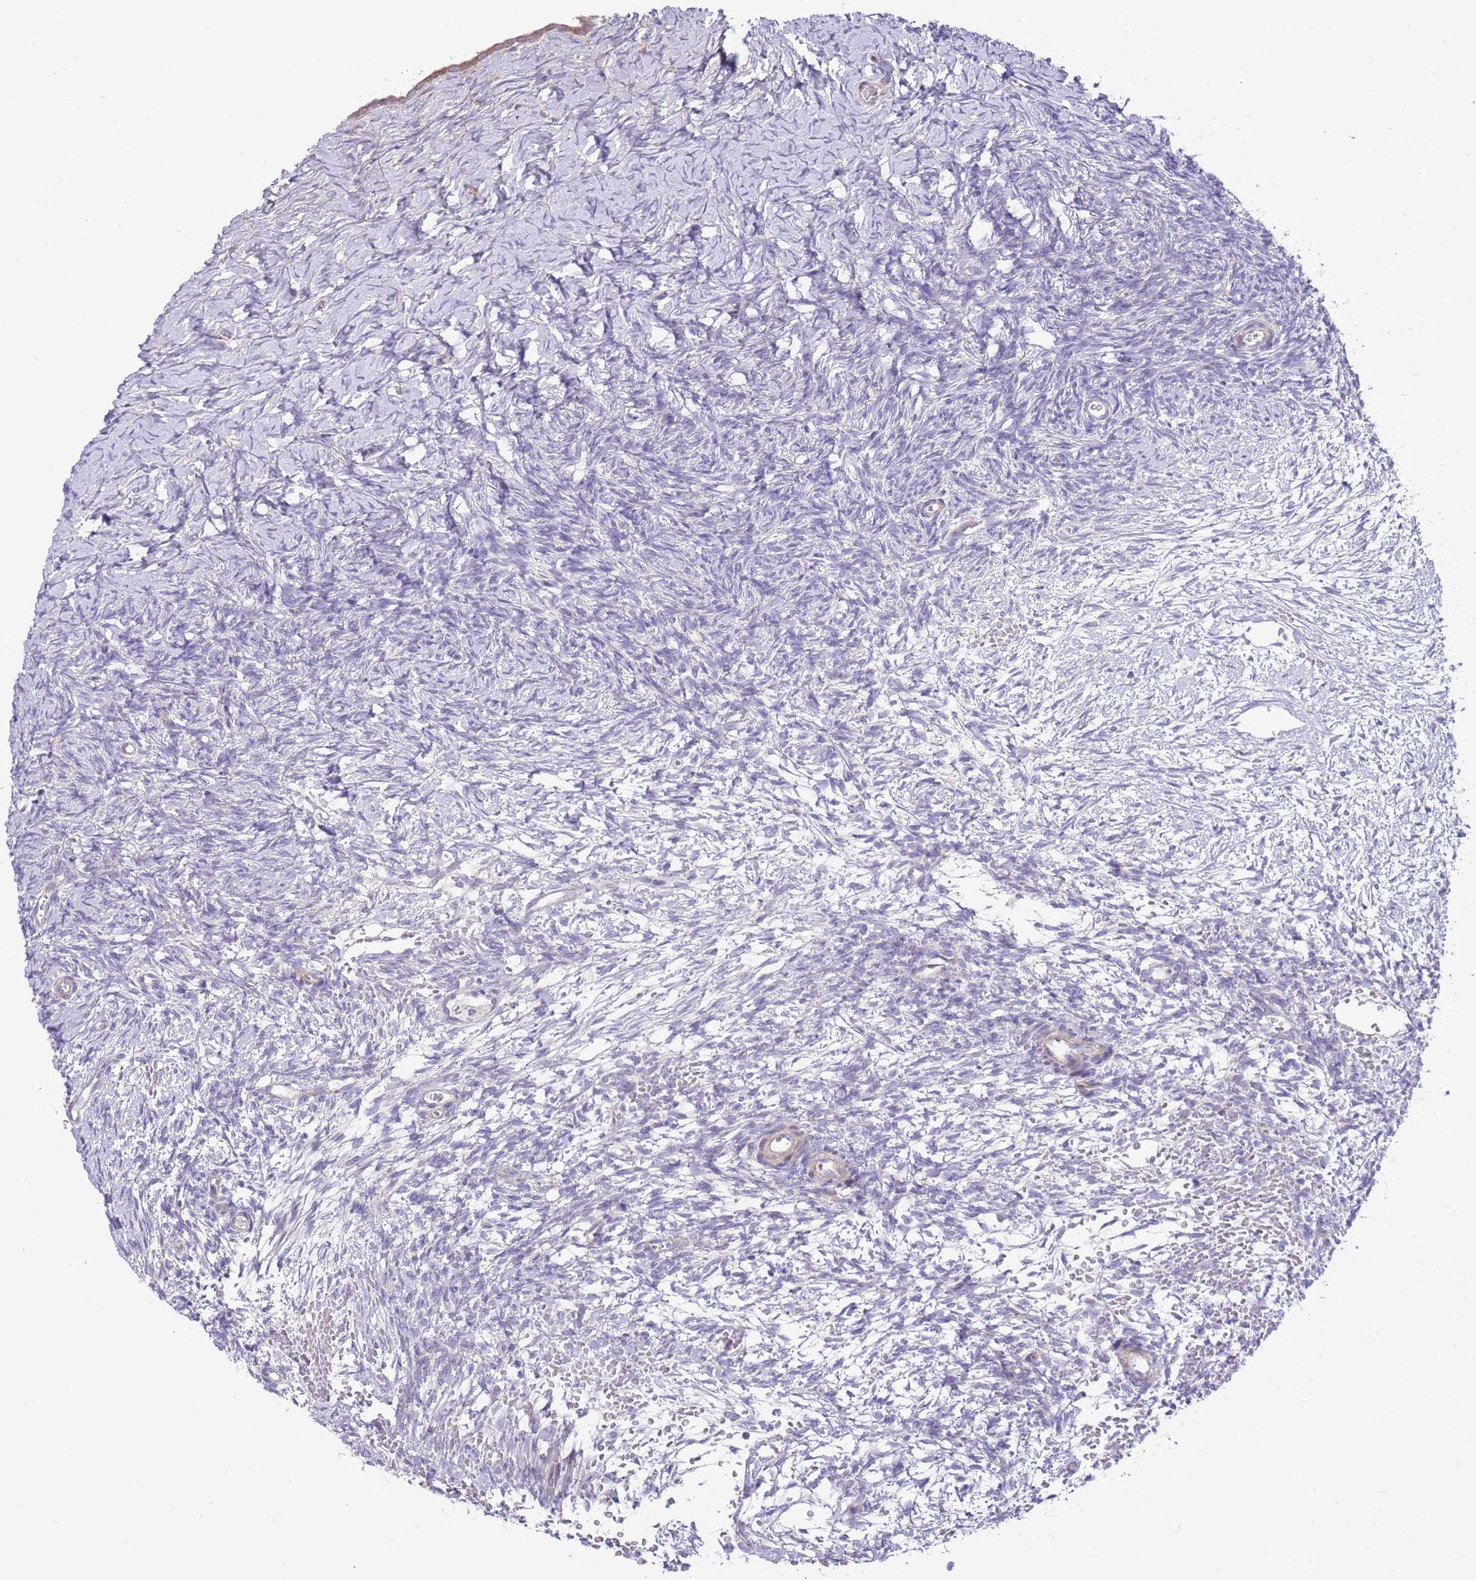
{"staining": {"intensity": "moderate", "quantity": ">75%", "location": "cytoplasmic/membranous"}, "tissue": "ovary", "cell_type": "Follicle cells", "image_type": "normal", "snomed": [{"axis": "morphology", "description": "Normal tissue, NOS"}, {"axis": "topography", "description": "Ovary"}], "caption": "About >75% of follicle cells in normal human ovary display moderate cytoplasmic/membranous protein staining as visualized by brown immunohistochemical staining.", "gene": "TOMM5", "patient": {"sex": "female", "age": 39}}